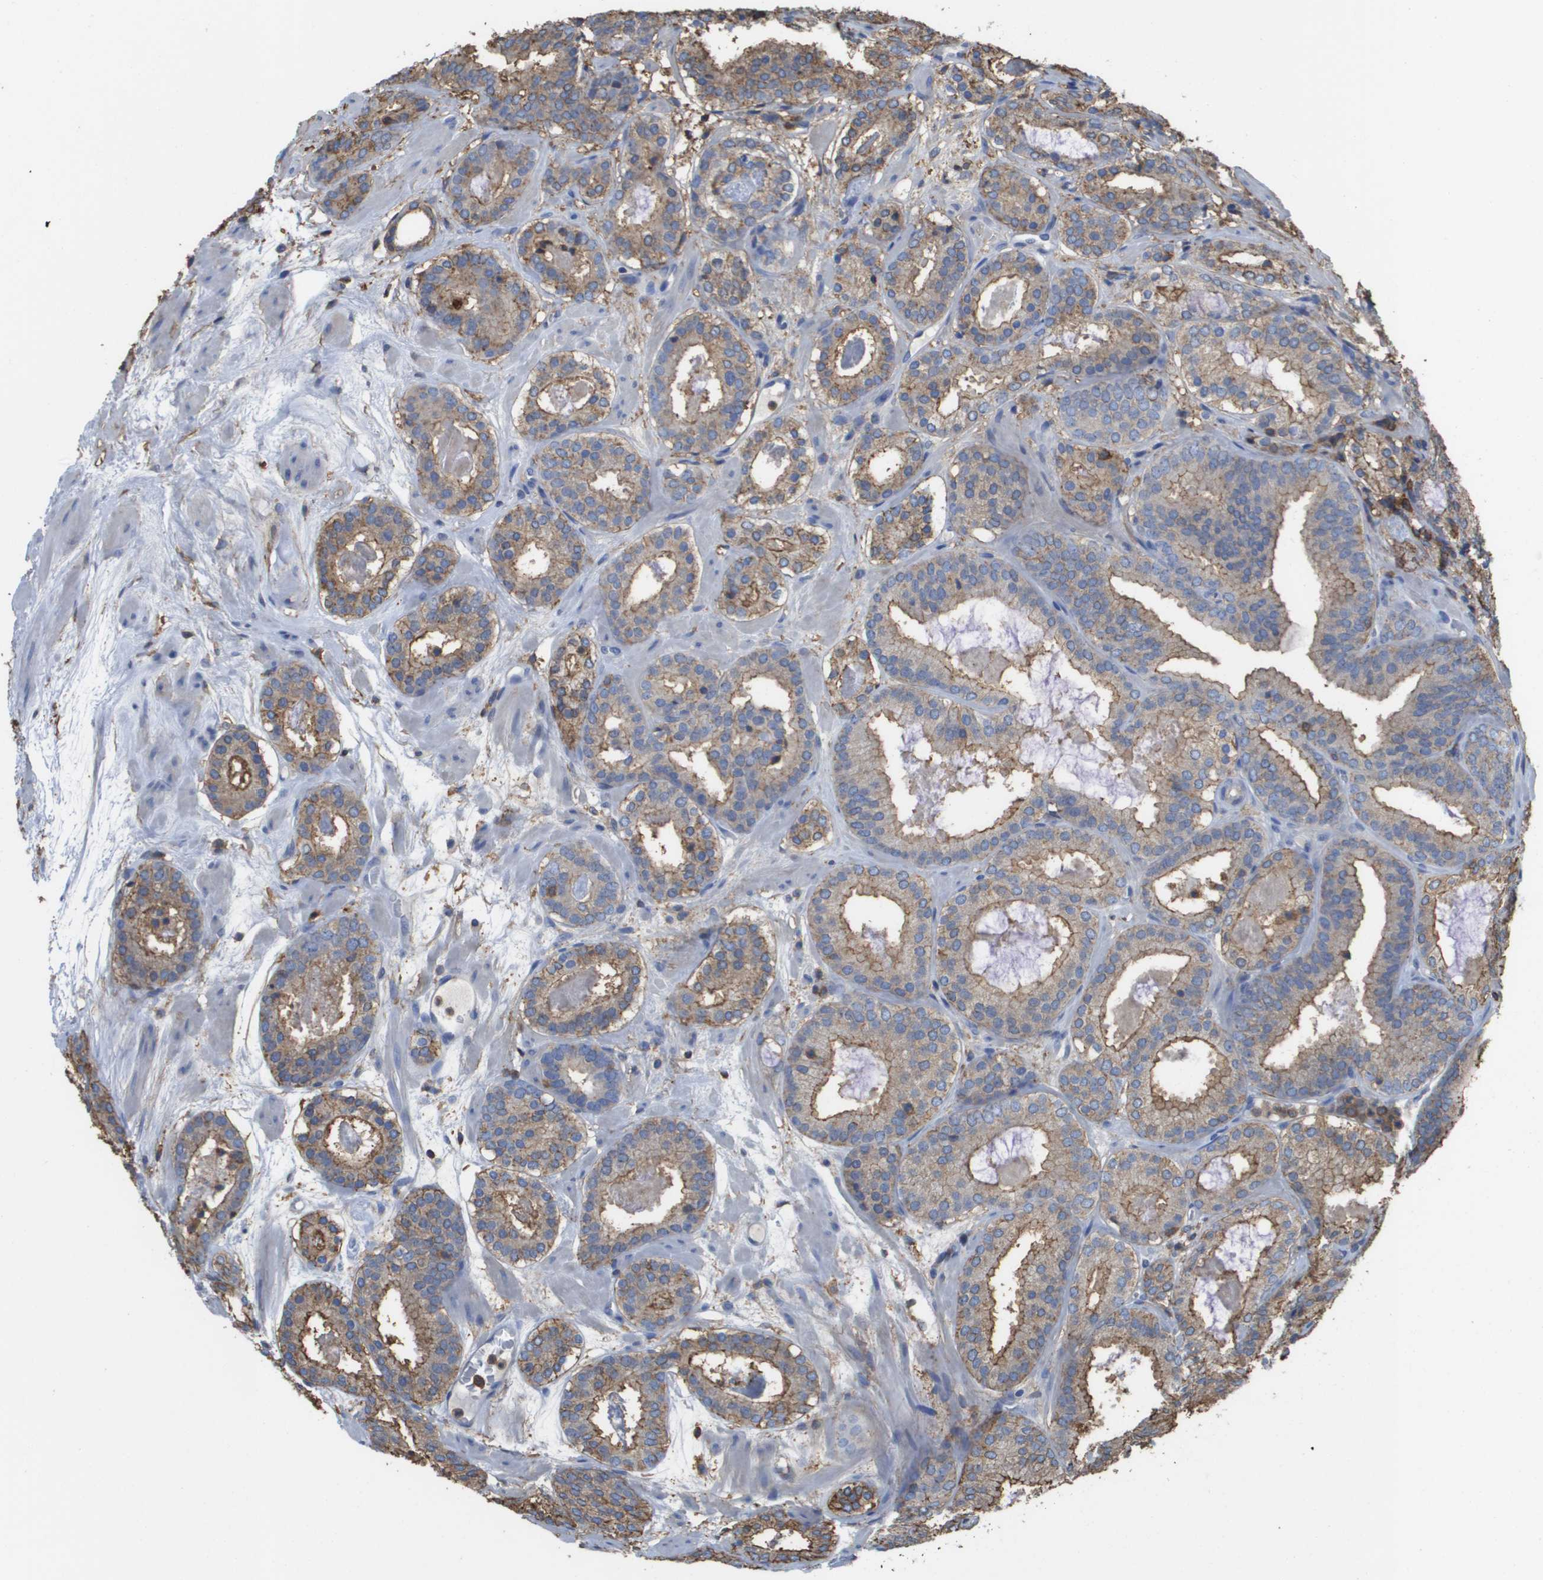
{"staining": {"intensity": "weak", "quantity": ">75%", "location": "cytoplasmic/membranous"}, "tissue": "prostate cancer", "cell_type": "Tumor cells", "image_type": "cancer", "snomed": [{"axis": "morphology", "description": "Adenocarcinoma, Low grade"}, {"axis": "topography", "description": "Prostate"}], "caption": "Tumor cells exhibit weak cytoplasmic/membranous expression in approximately >75% of cells in prostate low-grade adenocarcinoma. (Stains: DAB in brown, nuclei in blue, Microscopy: brightfield microscopy at high magnification).", "gene": "PASK", "patient": {"sex": "male", "age": 69}}